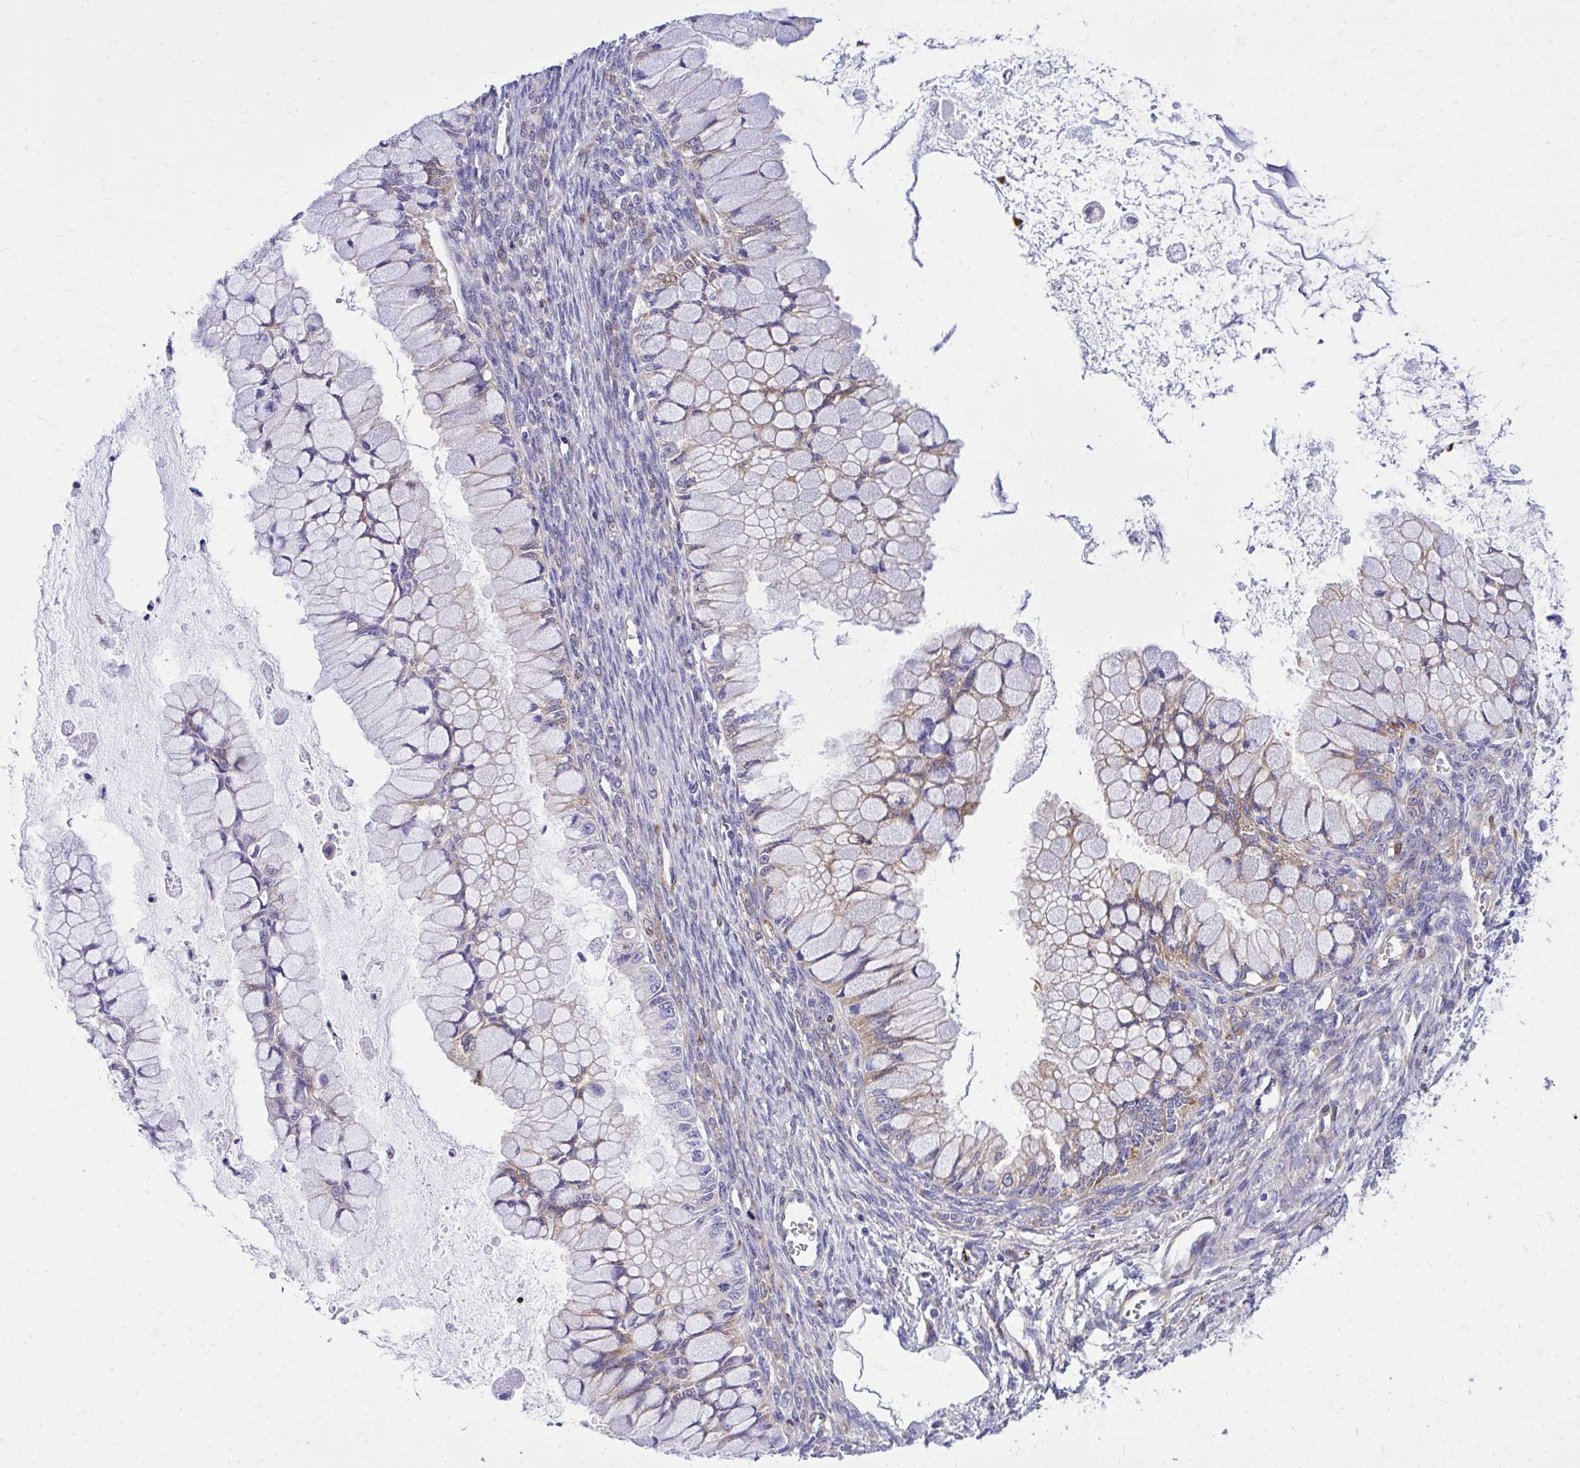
{"staining": {"intensity": "moderate", "quantity": "<25%", "location": "cytoplasmic/membranous"}, "tissue": "ovarian cancer", "cell_type": "Tumor cells", "image_type": "cancer", "snomed": [{"axis": "morphology", "description": "Cystadenocarcinoma, mucinous, NOS"}, {"axis": "topography", "description": "Ovary"}], "caption": "This micrograph reveals IHC staining of ovarian cancer (mucinous cystadenocarcinoma), with low moderate cytoplasmic/membranous staining in approximately <25% of tumor cells.", "gene": "EPB41L1", "patient": {"sex": "female", "age": 34}}